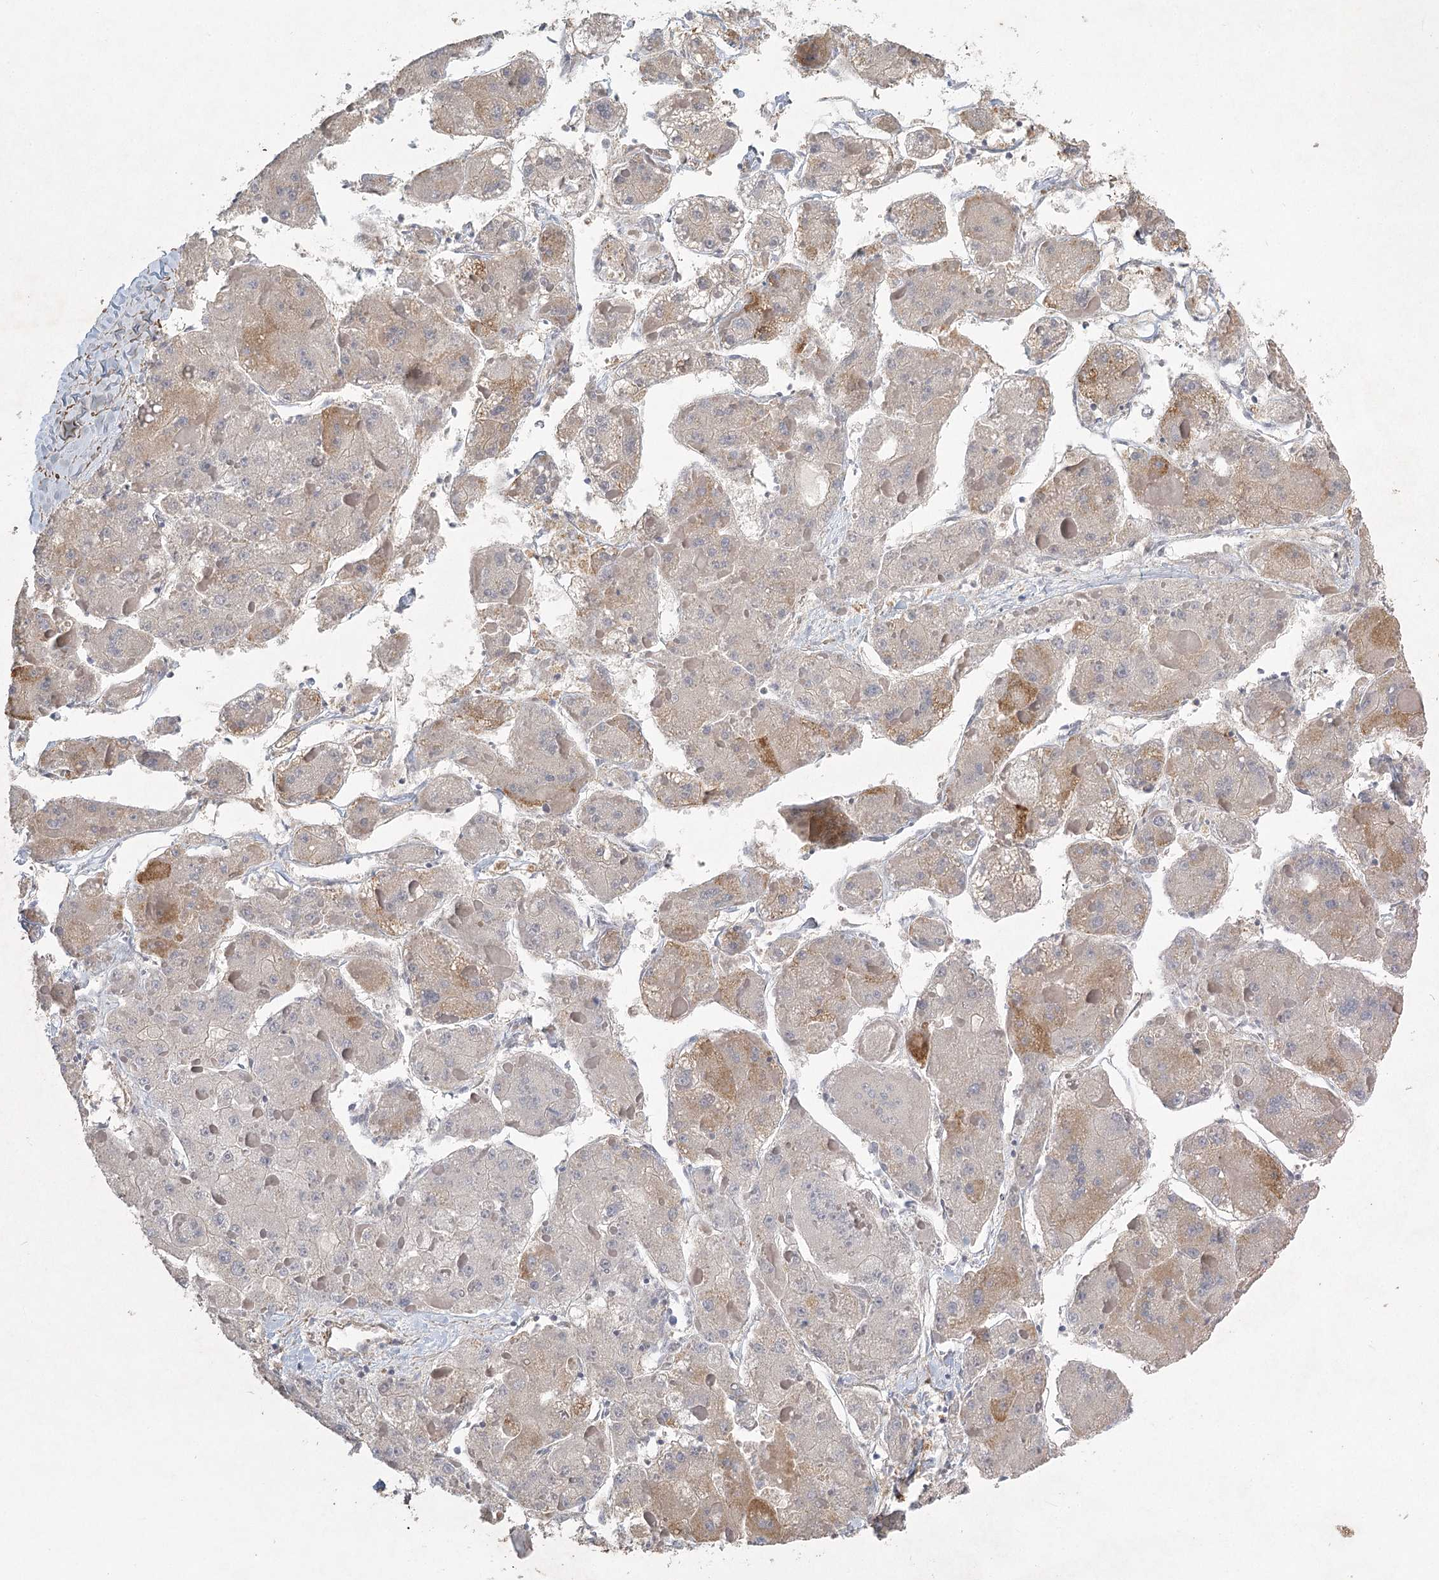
{"staining": {"intensity": "moderate", "quantity": "<25%", "location": "cytoplasmic/membranous"}, "tissue": "liver cancer", "cell_type": "Tumor cells", "image_type": "cancer", "snomed": [{"axis": "morphology", "description": "Carcinoma, Hepatocellular, NOS"}, {"axis": "topography", "description": "Liver"}], "caption": "Immunohistochemistry (IHC) (DAB (3,3'-diaminobenzidine)) staining of human hepatocellular carcinoma (liver) shows moderate cytoplasmic/membranous protein positivity in approximately <25% of tumor cells.", "gene": "INPP4B", "patient": {"sex": "female", "age": 73}}